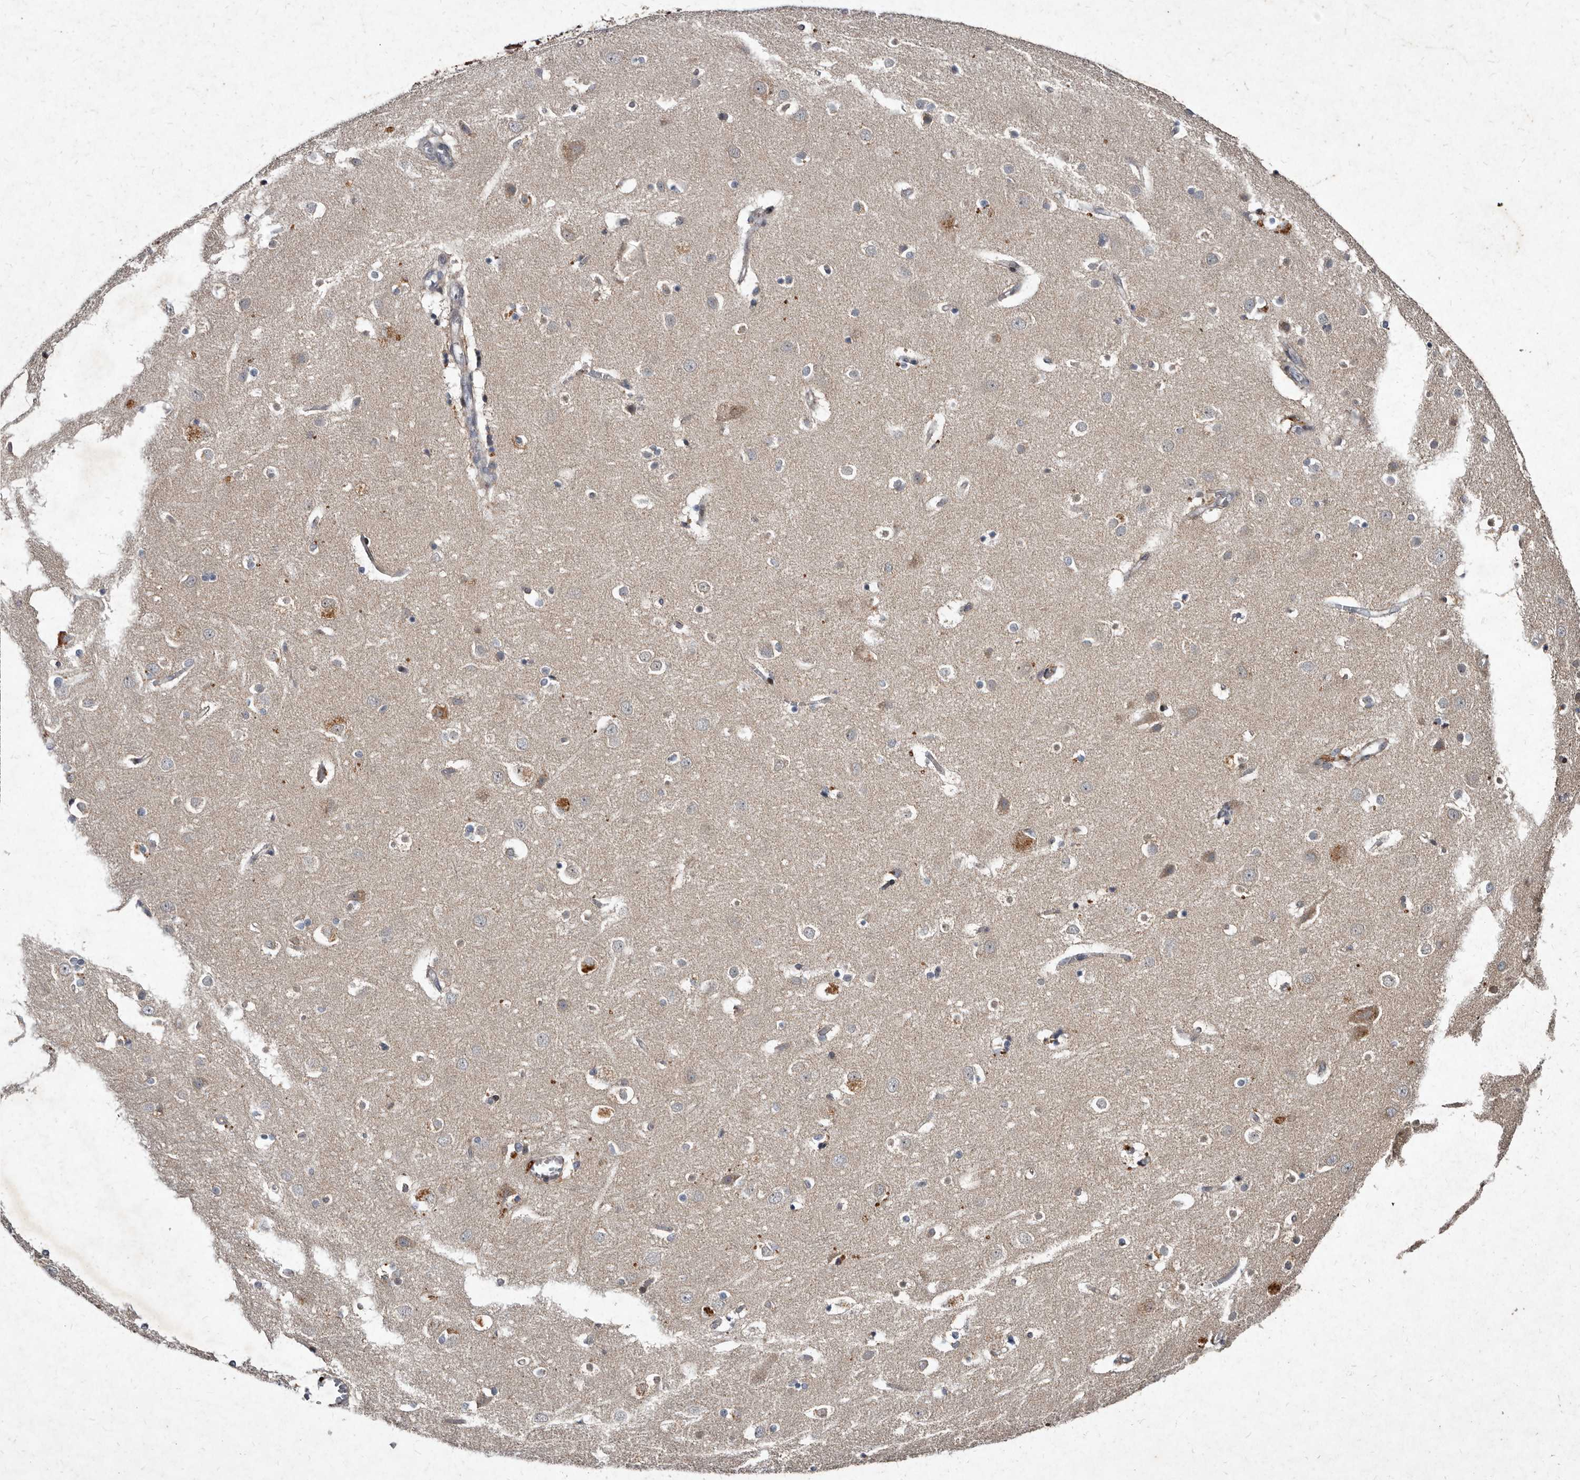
{"staining": {"intensity": "weak", "quantity": "25%-75%", "location": "cytoplasmic/membranous"}, "tissue": "cerebral cortex", "cell_type": "Endothelial cells", "image_type": "normal", "snomed": [{"axis": "morphology", "description": "Normal tissue, NOS"}, {"axis": "topography", "description": "Cerebral cortex"}], "caption": "Immunohistochemical staining of unremarkable human cerebral cortex demonstrates weak cytoplasmic/membranous protein staining in about 25%-75% of endothelial cells.", "gene": "YPEL1", "patient": {"sex": "male", "age": 54}}